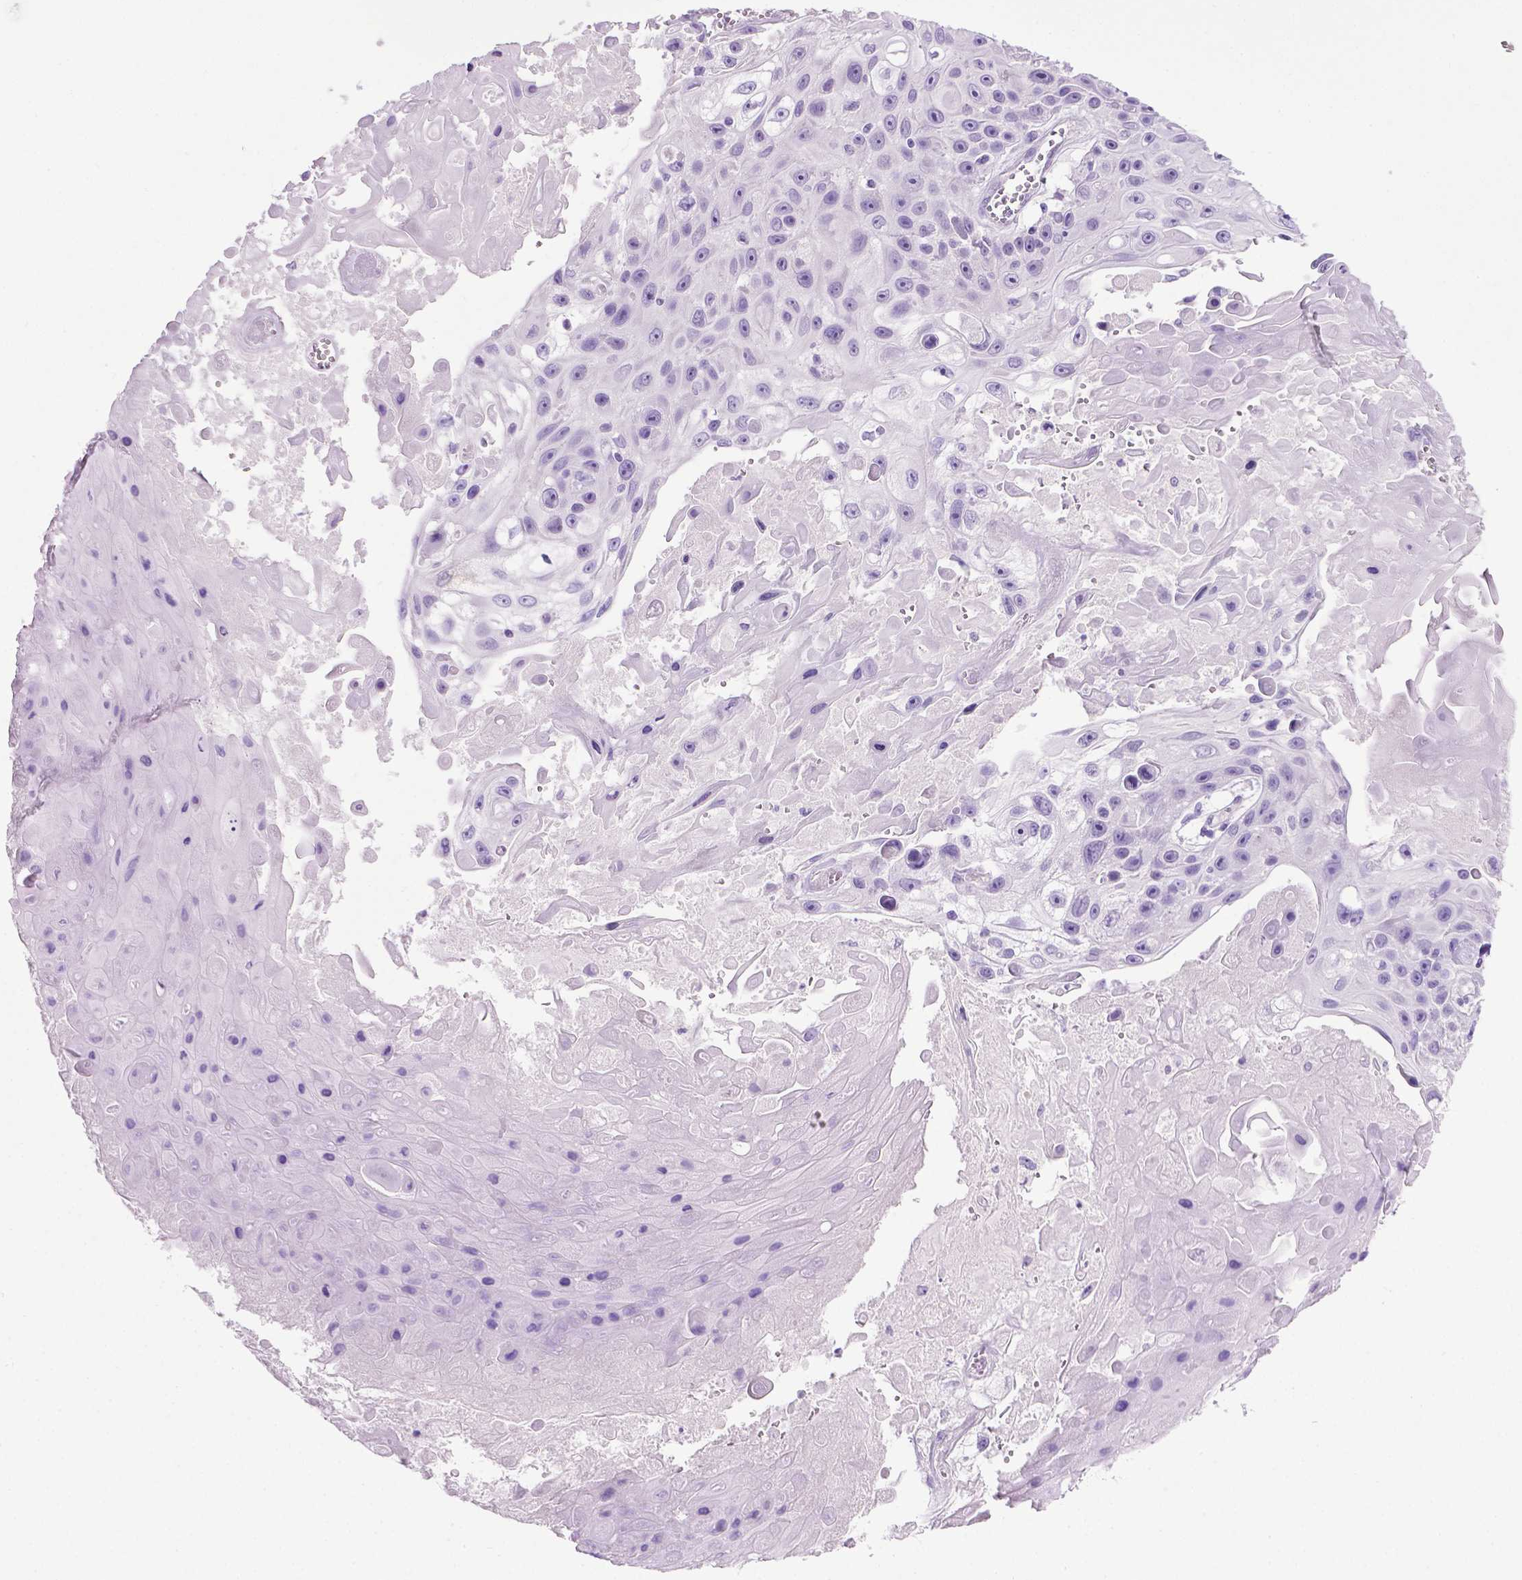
{"staining": {"intensity": "negative", "quantity": "none", "location": "none"}, "tissue": "skin cancer", "cell_type": "Tumor cells", "image_type": "cancer", "snomed": [{"axis": "morphology", "description": "Squamous cell carcinoma, NOS"}, {"axis": "topography", "description": "Skin"}], "caption": "The histopathology image shows no significant expression in tumor cells of squamous cell carcinoma (skin). (IHC, brightfield microscopy, high magnification).", "gene": "LELP1", "patient": {"sex": "male", "age": 82}}